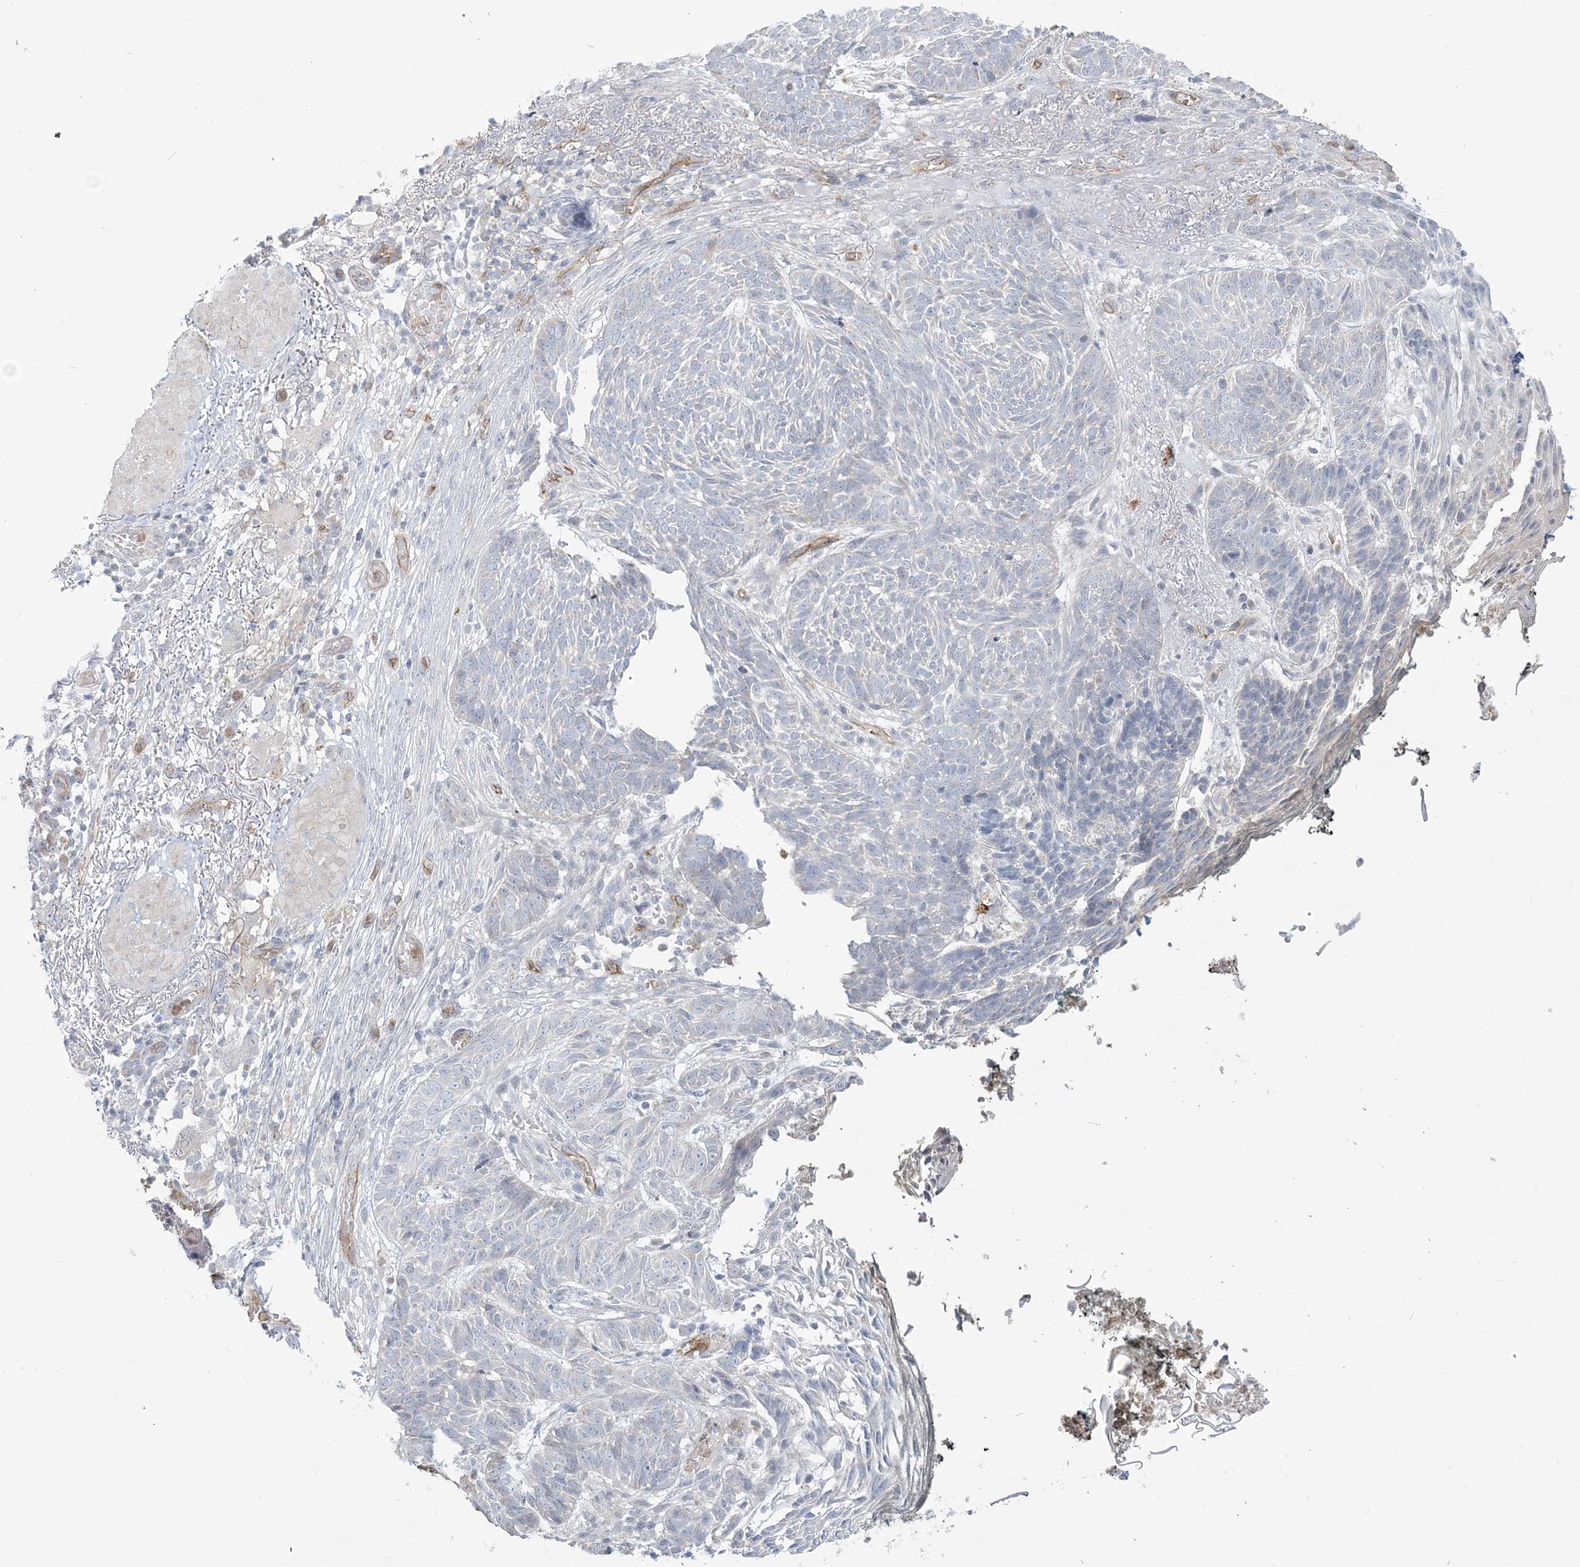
{"staining": {"intensity": "negative", "quantity": "none", "location": "none"}, "tissue": "skin cancer", "cell_type": "Tumor cells", "image_type": "cancer", "snomed": [{"axis": "morphology", "description": "Normal tissue, NOS"}, {"axis": "morphology", "description": "Basal cell carcinoma"}, {"axis": "topography", "description": "Skin"}], "caption": "IHC photomicrograph of skin basal cell carcinoma stained for a protein (brown), which demonstrates no expression in tumor cells. The staining was performed using DAB (3,3'-diaminobenzidine) to visualize the protein expression in brown, while the nuclei were stained in blue with hematoxylin (Magnification: 20x).", "gene": "FARSB", "patient": {"sex": "male", "age": 64}}